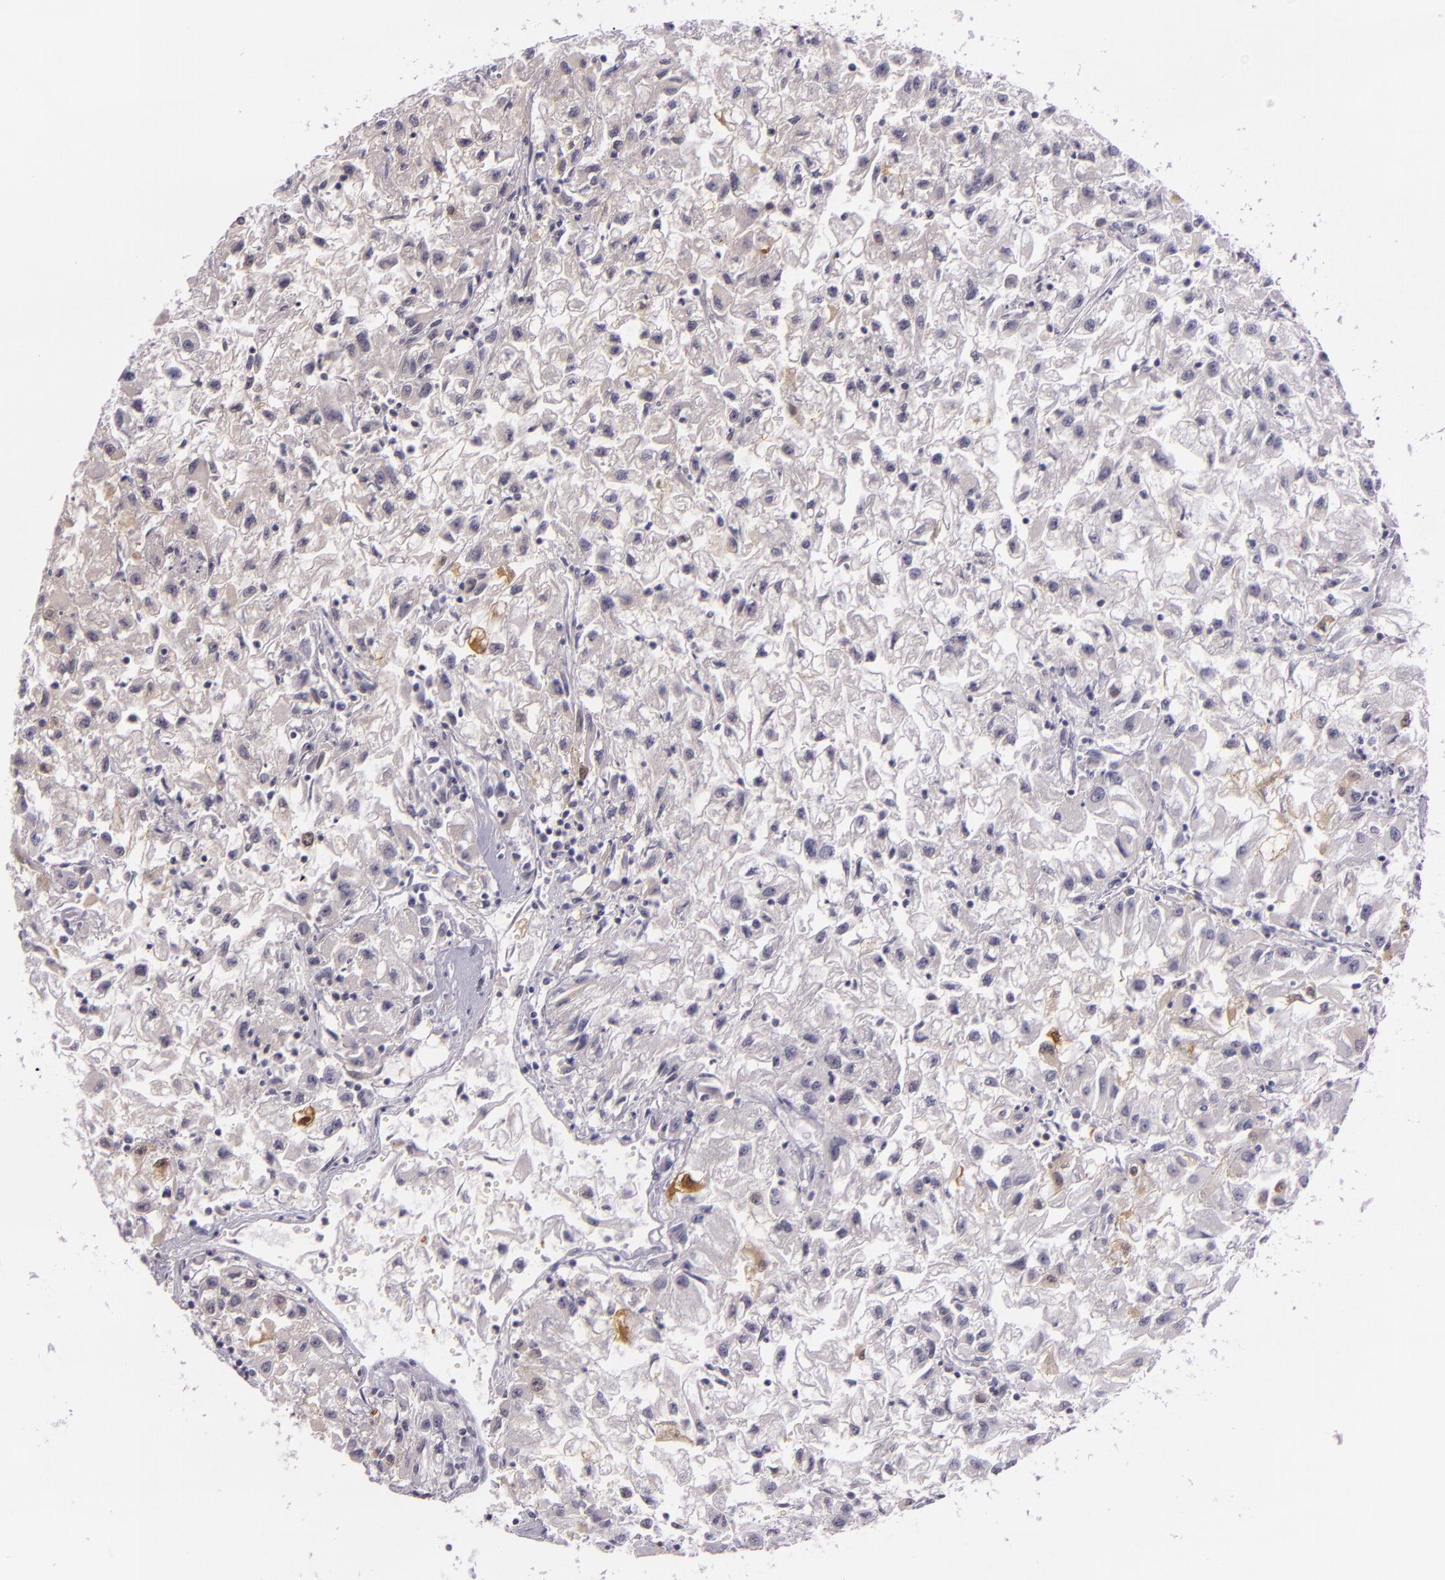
{"staining": {"intensity": "moderate", "quantity": "<25%", "location": "nuclear"}, "tissue": "renal cancer", "cell_type": "Tumor cells", "image_type": "cancer", "snomed": [{"axis": "morphology", "description": "Adenocarcinoma, NOS"}, {"axis": "topography", "description": "Kidney"}], "caption": "Tumor cells reveal low levels of moderate nuclear expression in approximately <25% of cells in adenocarcinoma (renal). Using DAB (3,3'-diaminobenzidine) (brown) and hematoxylin (blue) stains, captured at high magnification using brightfield microscopy.", "gene": "MT1A", "patient": {"sex": "male", "age": 59}}